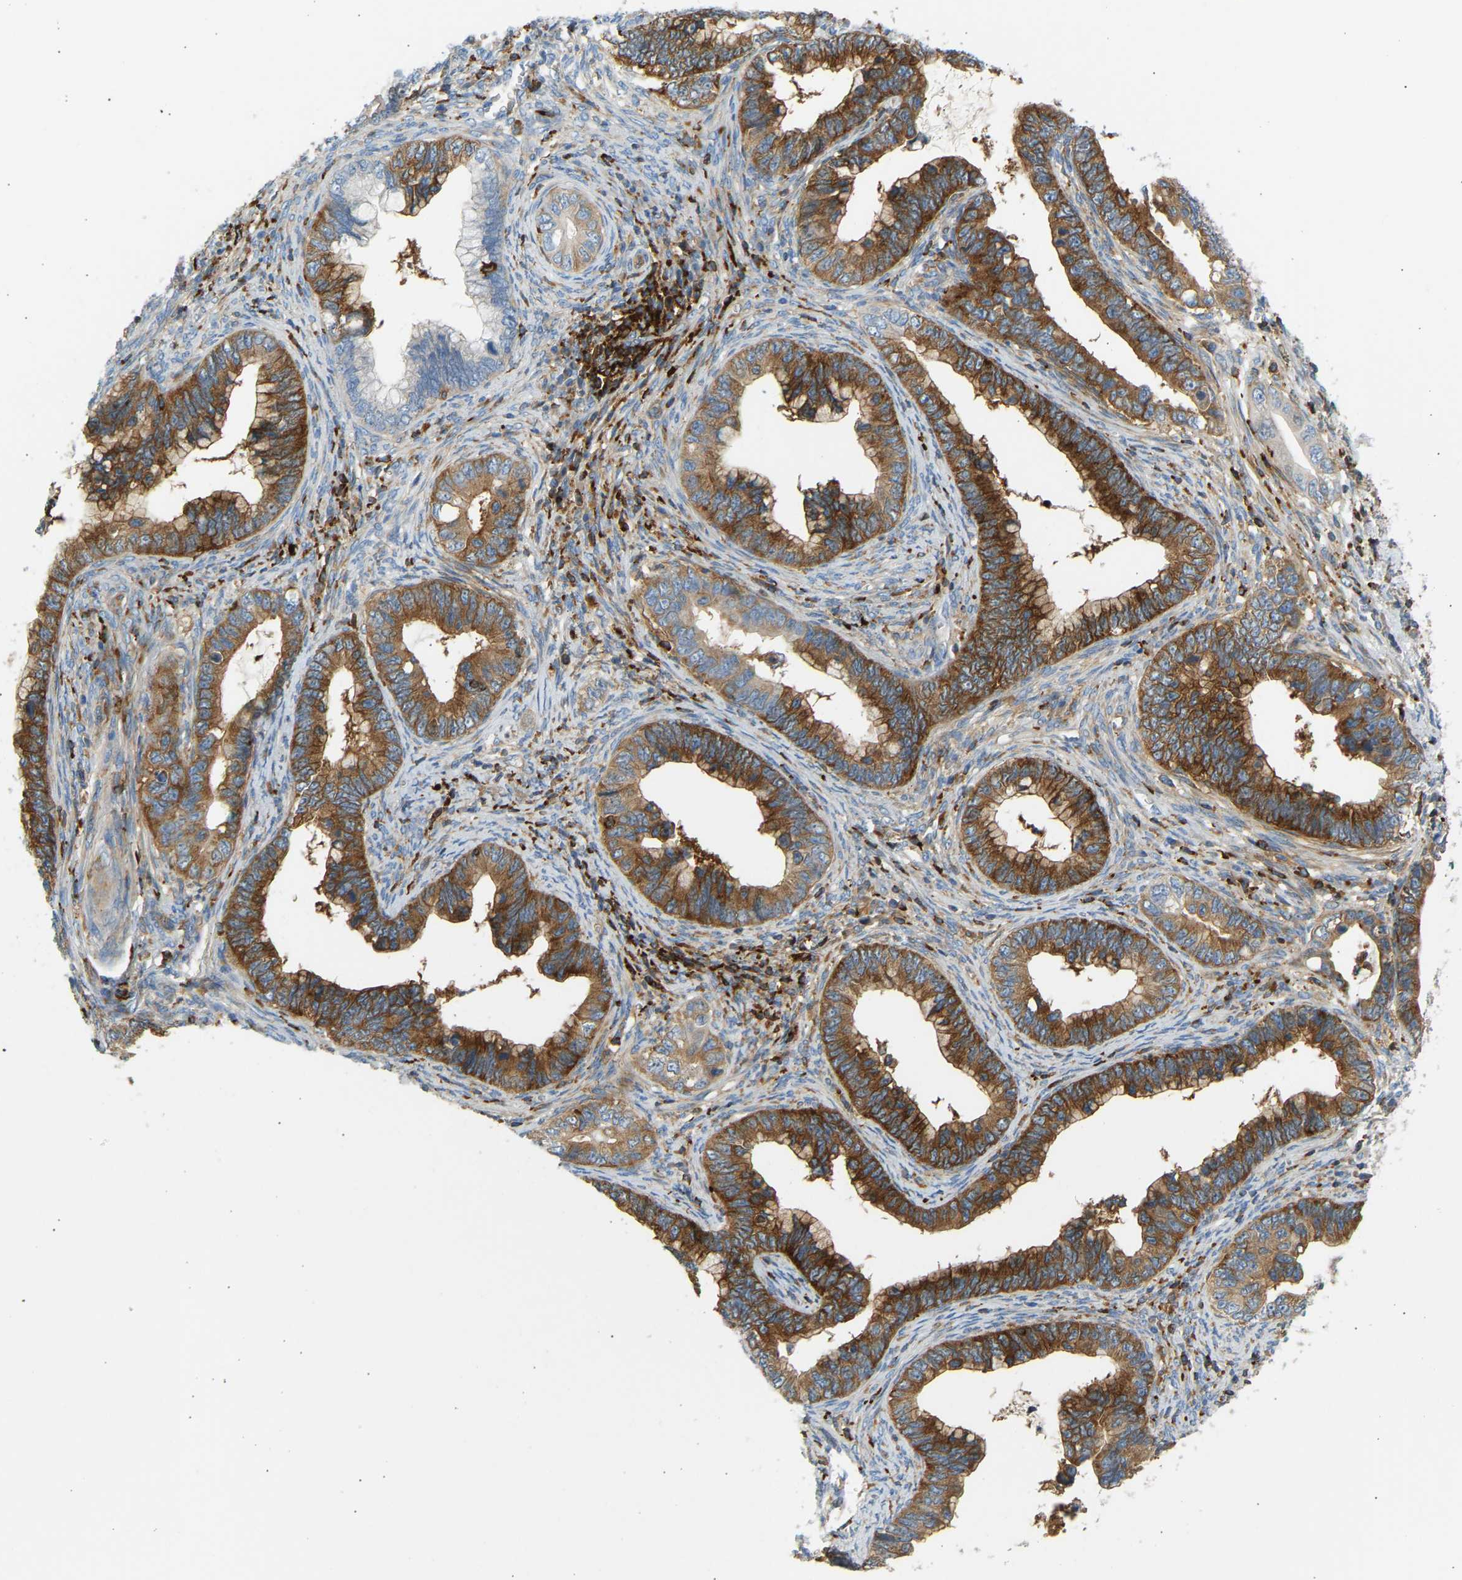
{"staining": {"intensity": "strong", "quantity": ">75%", "location": "cytoplasmic/membranous"}, "tissue": "cervical cancer", "cell_type": "Tumor cells", "image_type": "cancer", "snomed": [{"axis": "morphology", "description": "Adenocarcinoma, NOS"}, {"axis": "topography", "description": "Cervix"}], "caption": "IHC of human cervical adenocarcinoma demonstrates high levels of strong cytoplasmic/membranous expression in approximately >75% of tumor cells.", "gene": "FNBP1", "patient": {"sex": "female", "age": 44}}